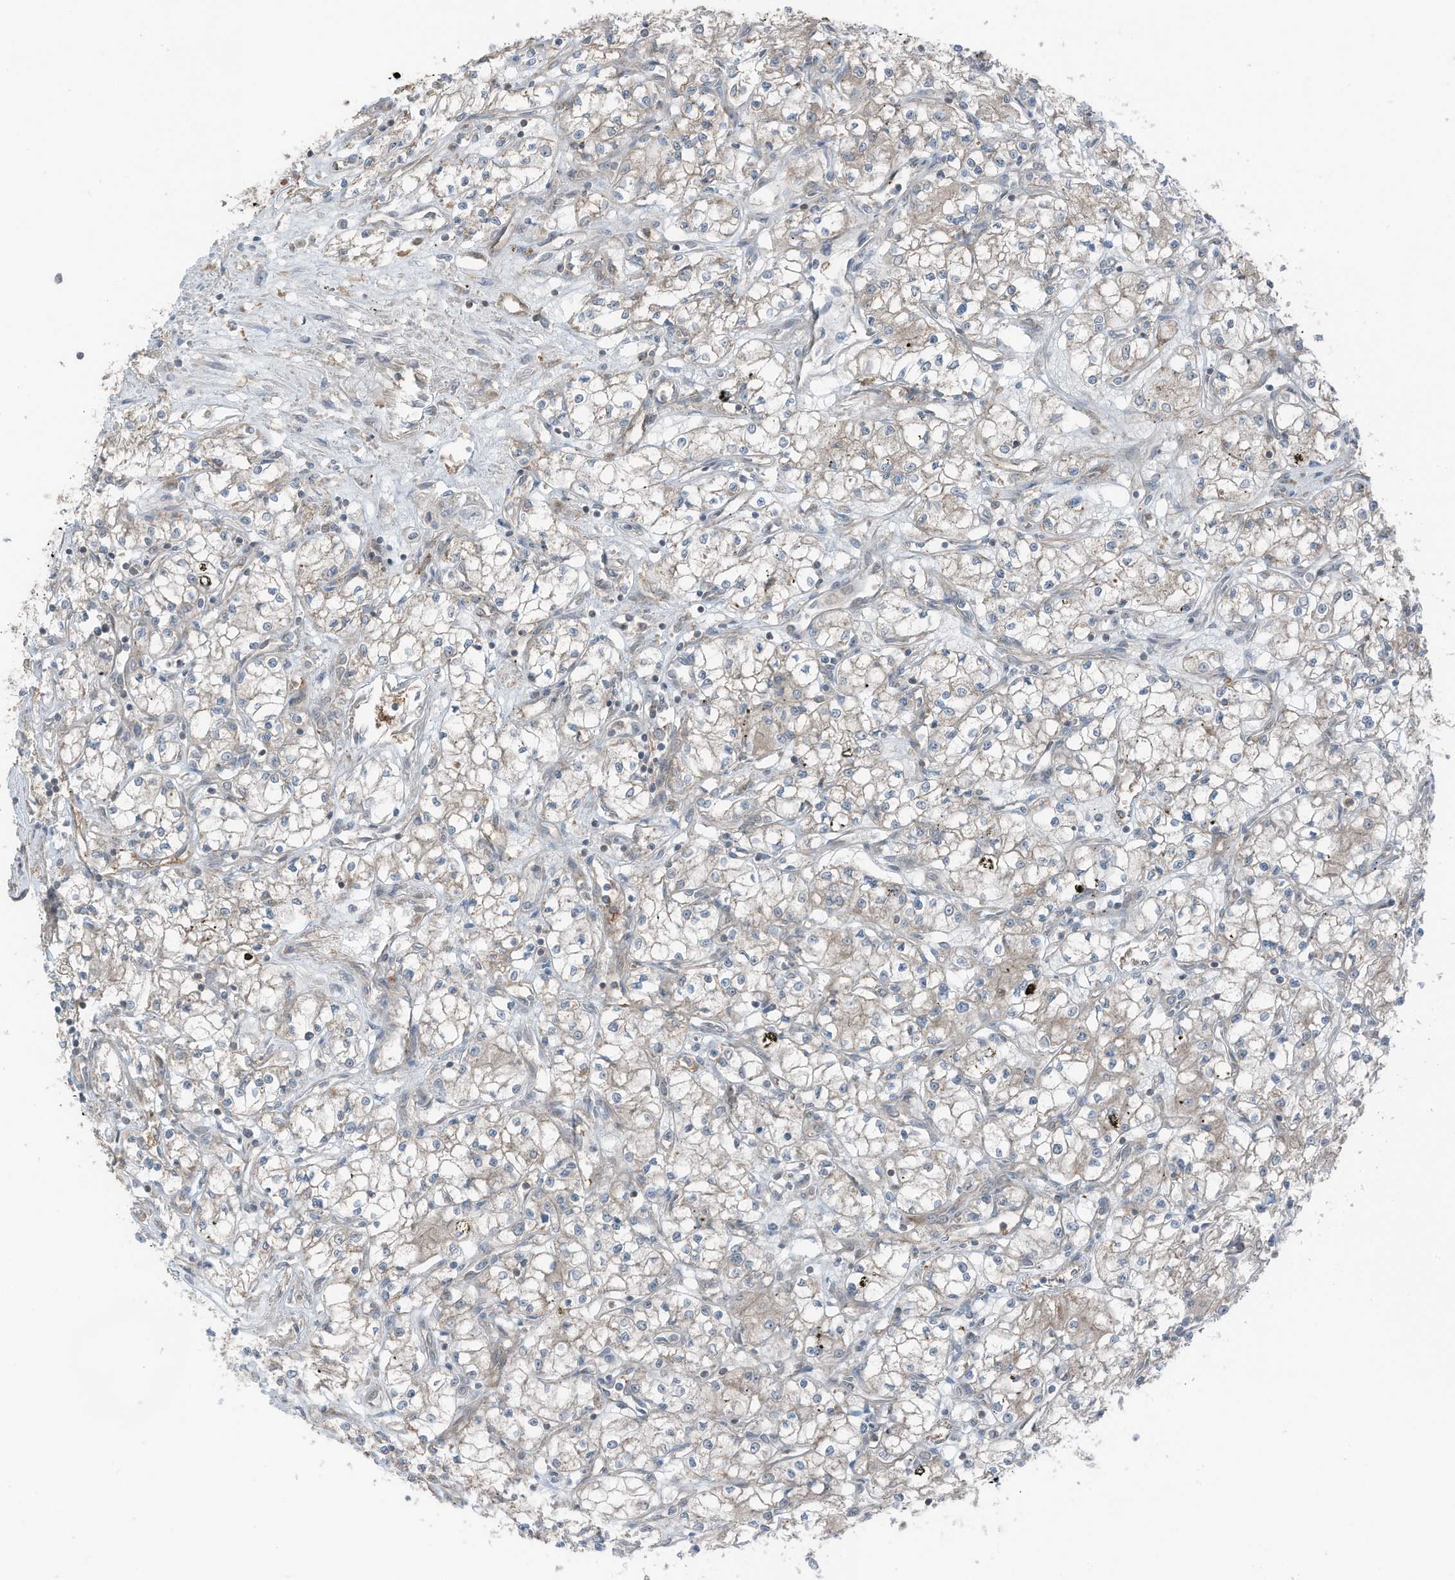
{"staining": {"intensity": "weak", "quantity": "<25%", "location": "cytoplasmic/membranous"}, "tissue": "renal cancer", "cell_type": "Tumor cells", "image_type": "cancer", "snomed": [{"axis": "morphology", "description": "Adenocarcinoma, NOS"}, {"axis": "topography", "description": "Kidney"}], "caption": "The micrograph shows no significant positivity in tumor cells of renal cancer (adenocarcinoma).", "gene": "TXNDC9", "patient": {"sex": "male", "age": 59}}